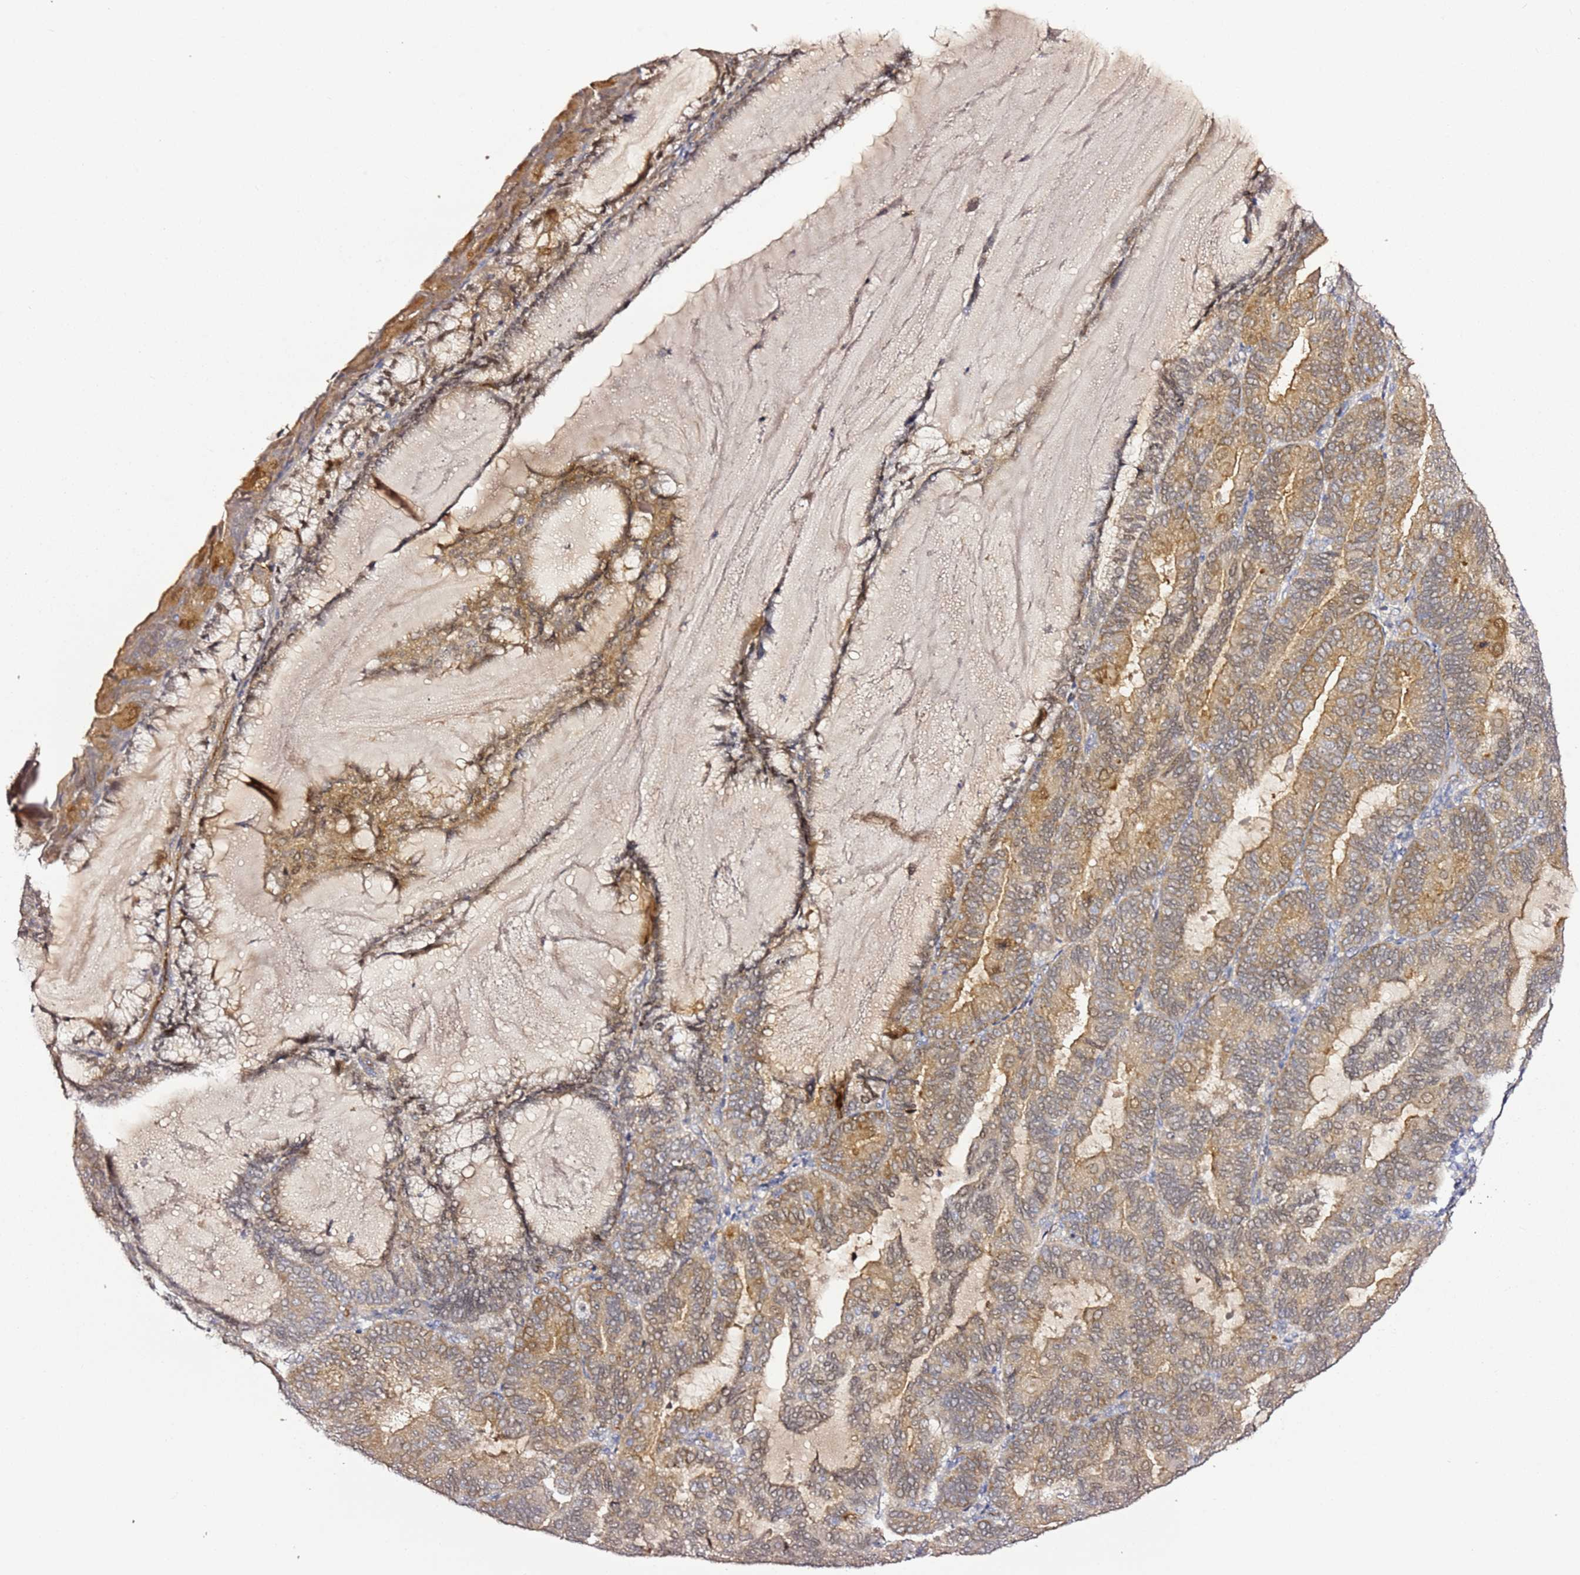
{"staining": {"intensity": "moderate", "quantity": ">75%", "location": "cytoplasmic/membranous,nuclear"}, "tissue": "endometrial cancer", "cell_type": "Tumor cells", "image_type": "cancer", "snomed": [{"axis": "morphology", "description": "Adenocarcinoma, NOS"}, {"axis": "topography", "description": "Endometrium"}], "caption": "Immunohistochemistry (DAB (3,3'-diaminobenzidine)) staining of endometrial cancer reveals moderate cytoplasmic/membranous and nuclear protein positivity in approximately >75% of tumor cells. (DAB = brown stain, brightfield microscopy at high magnification).", "gene": "EPS8L1", "patient": {"sex": "female", "age": 81}}